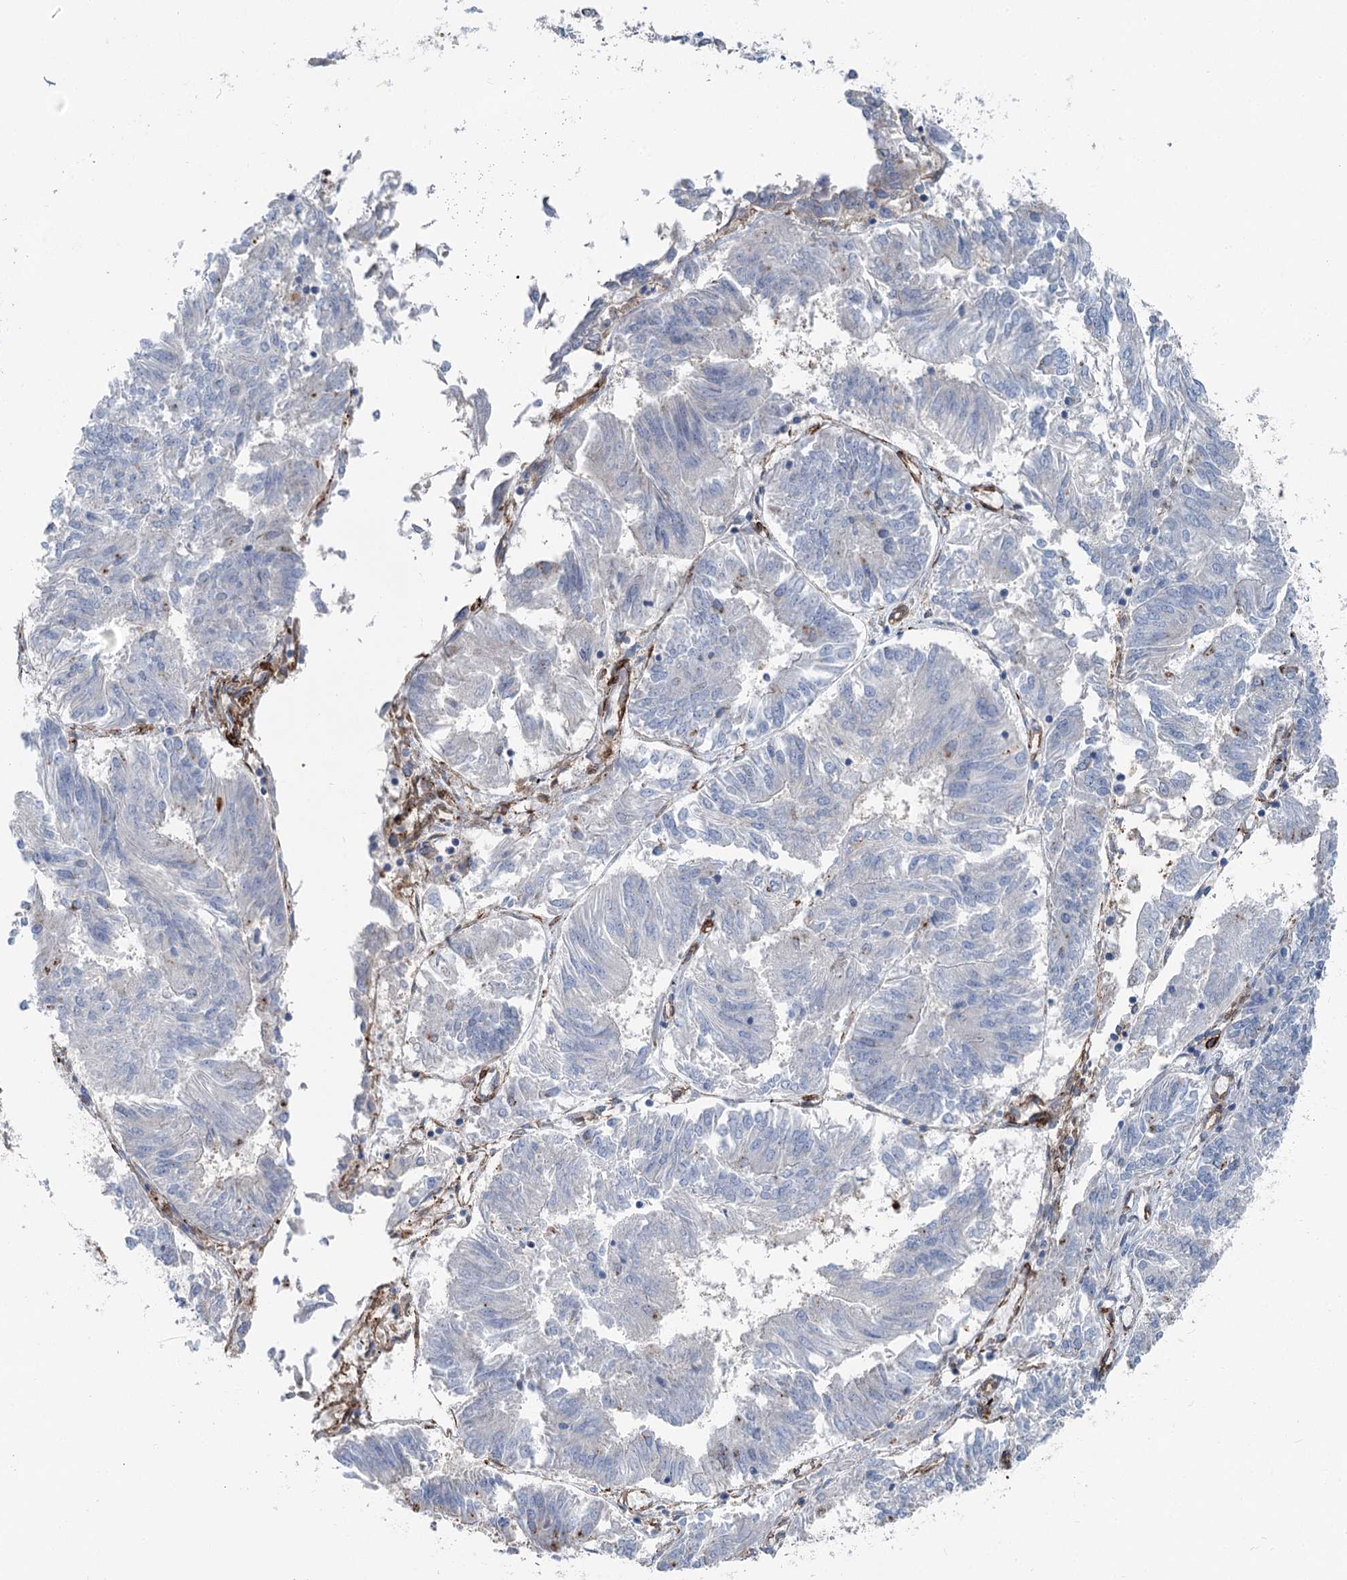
{"staining": {"intensity": "negative", "quantity": "none", "location": "none"}, "tissue": "endometrial cancer", "cell_type": "Tumor cells", "image_type": "cancer", "snomed": [{"axis": "morphology", "description": "Adenocarcinoma, NOS"}, {"axis": "topography", "description": "Endometrium"}], "caption": "Immunohistochemical staining of human endometrial cancer exhibits no significant expression in tumor cells.", "gene": "IQSEC1", "patient": {"sex": "female", "age": 58}}